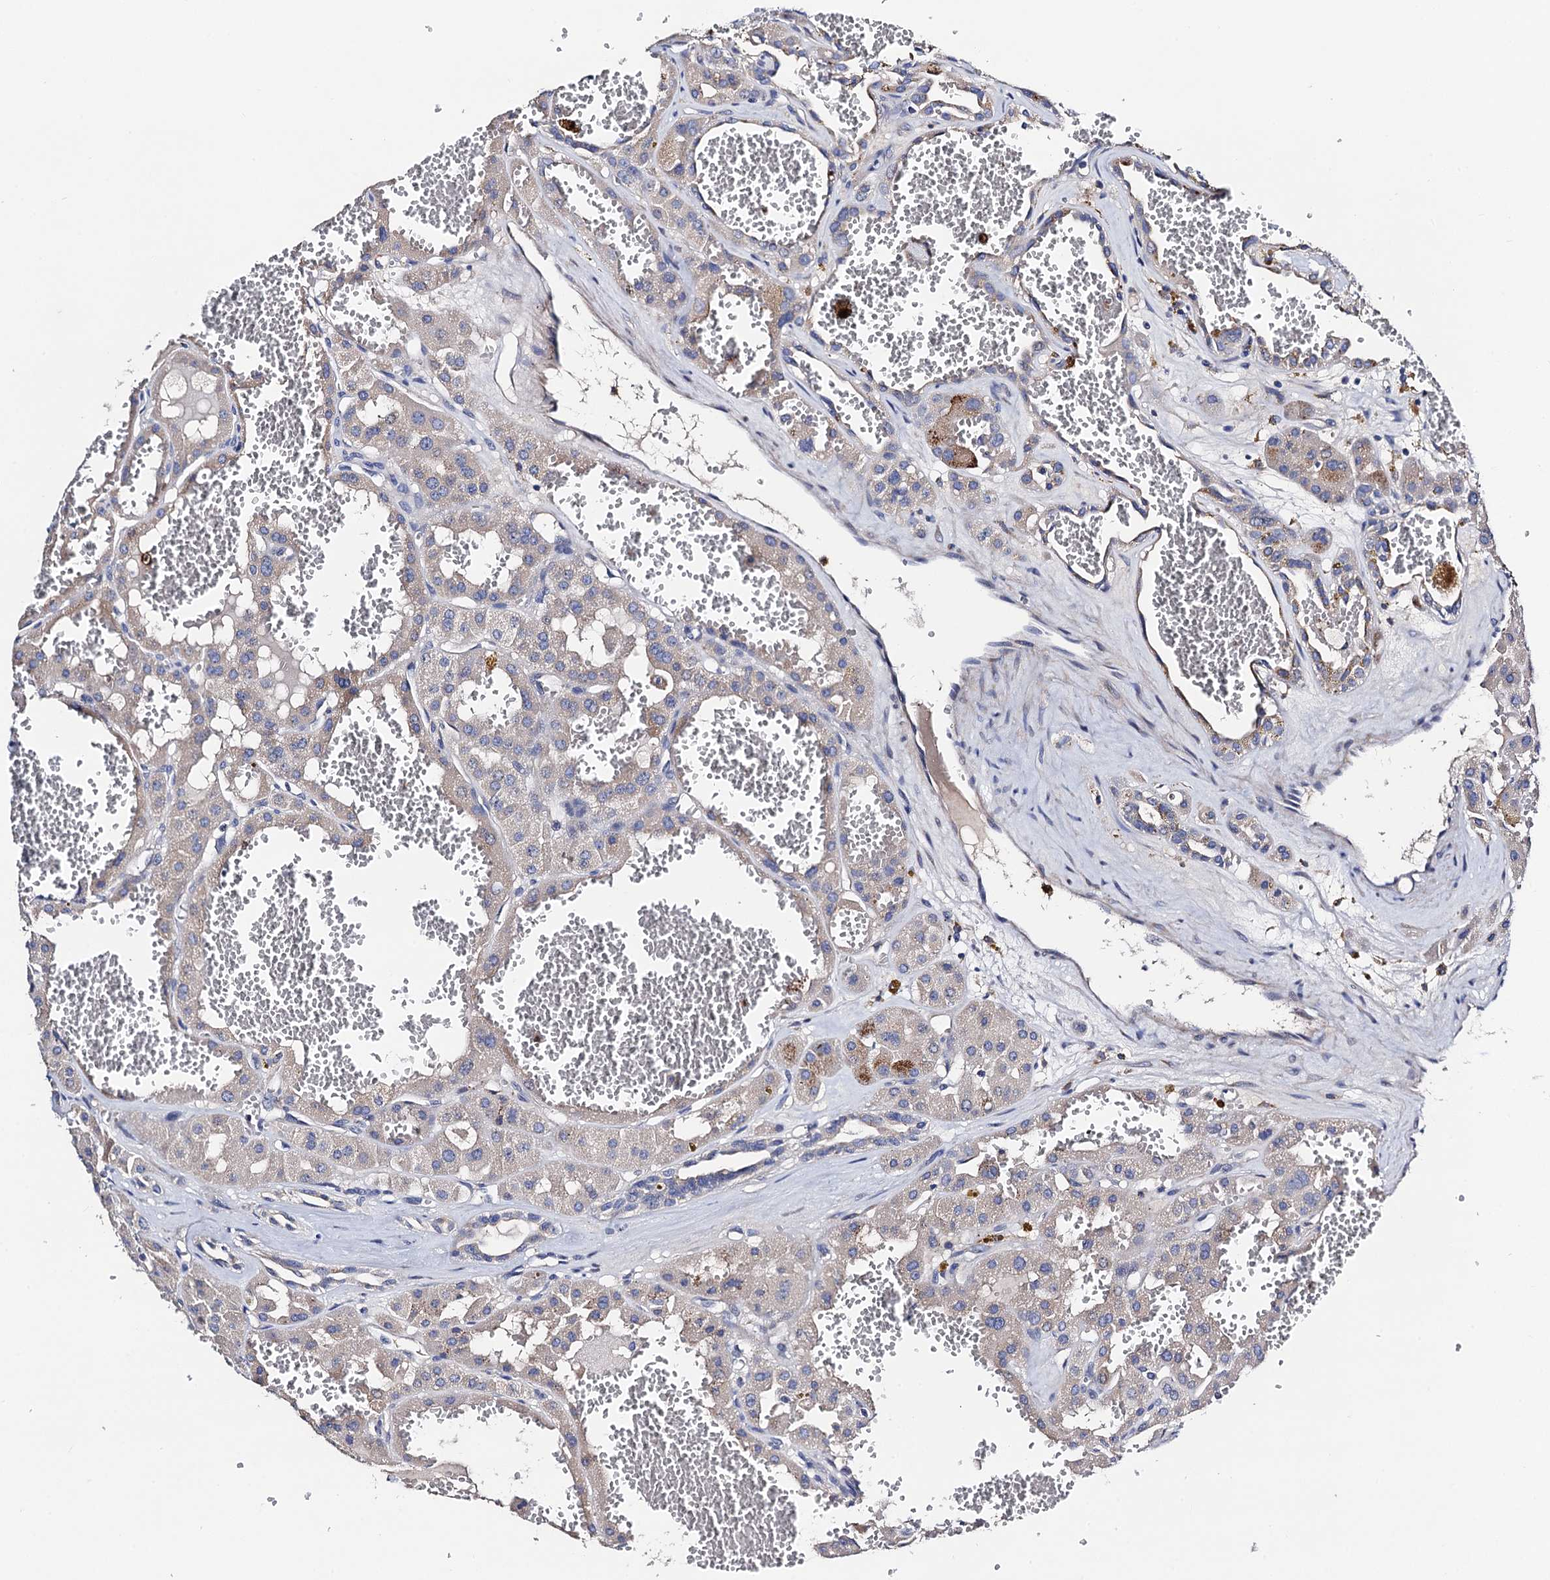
{"staining": {"intensity": "weak", "quantity": "25%-75%", "location": "cytoplasmic/membranous"}, "tissue": "renal cancer", "cell_type": "Tumor cells", "image_type": "cancer", "snomed": [{"axis": "morphology", "description": "Carcinoma, NOS"}, {"axis": "topography", "description": "Kidney"}], "caption": "Carcinoma (renal) stained for a protein (brown) demonstrates weak cytoplasmic/membranous positive positivity in approximately 25%-75% of tumor cells.", "gene": "FREM3", "patient": {"sex": "female", "age": 75}}